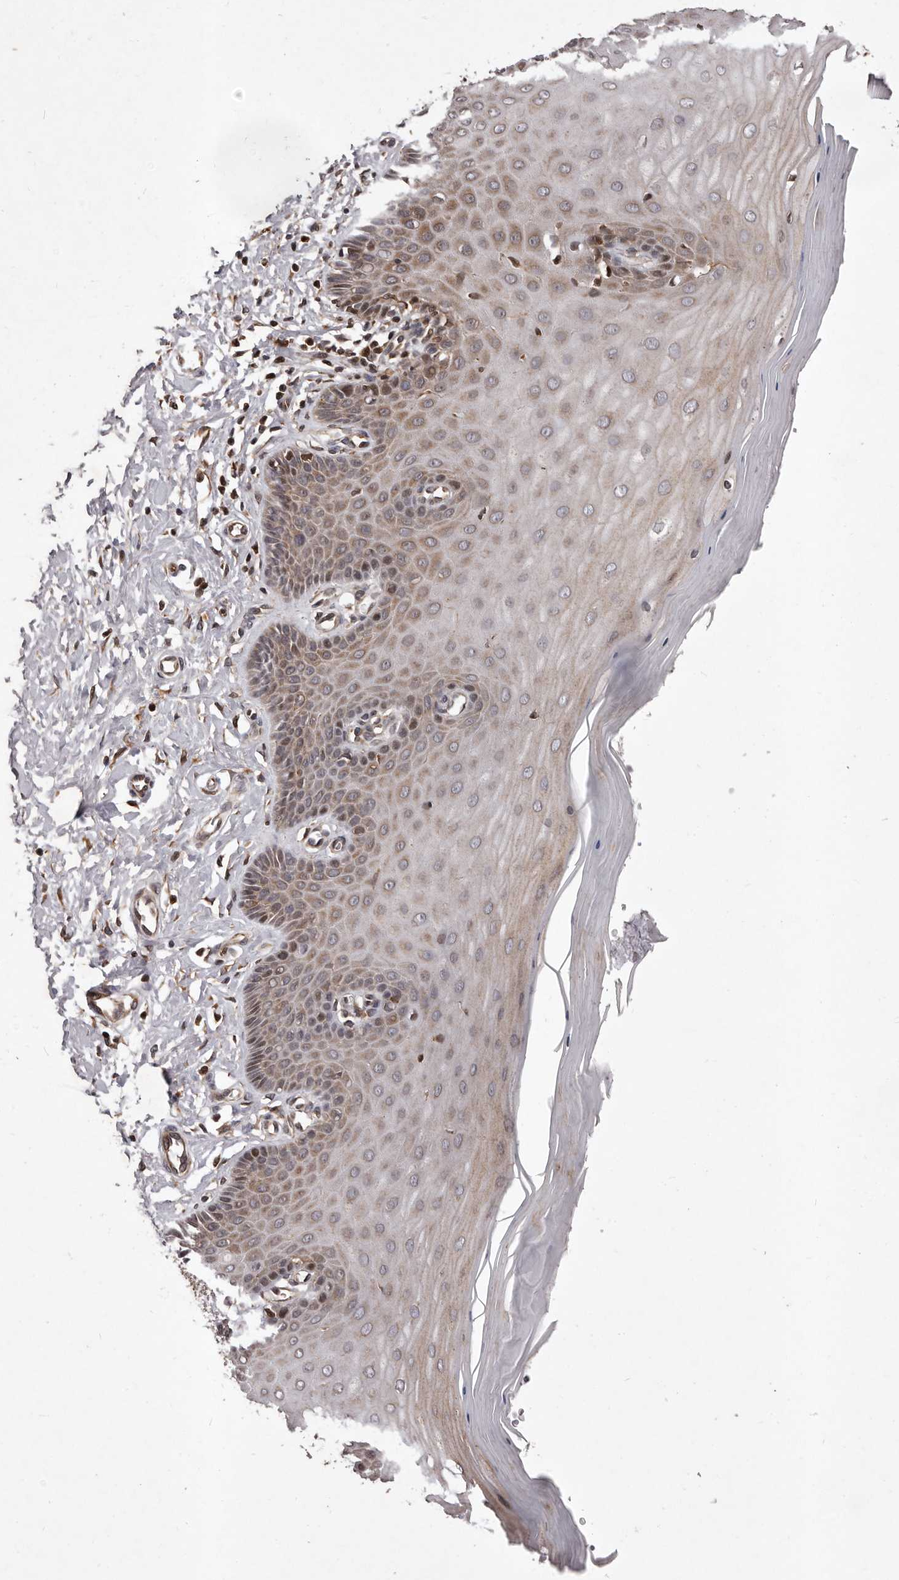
{"staining": {"intensity": "moderate", "quantity": ">75%", "location": "cytoplasmic/membranous"}, "tissue": "cervix", "cell_type": "Glandular cells", "image_type": "normal", "snomed": [{"axis": "morphology", "description": "Normal tissue, NOS"}, {"axis": "topography", "description": "Cervix"}], "caption": "About >75% of glandular cells in normal human cervix display moderate cytoplasmic/membranous protein staining as visualized by brown immunohistochemical staining.", "gene": "GADD45B", "patient": {"sex": "female", "age": 55}}